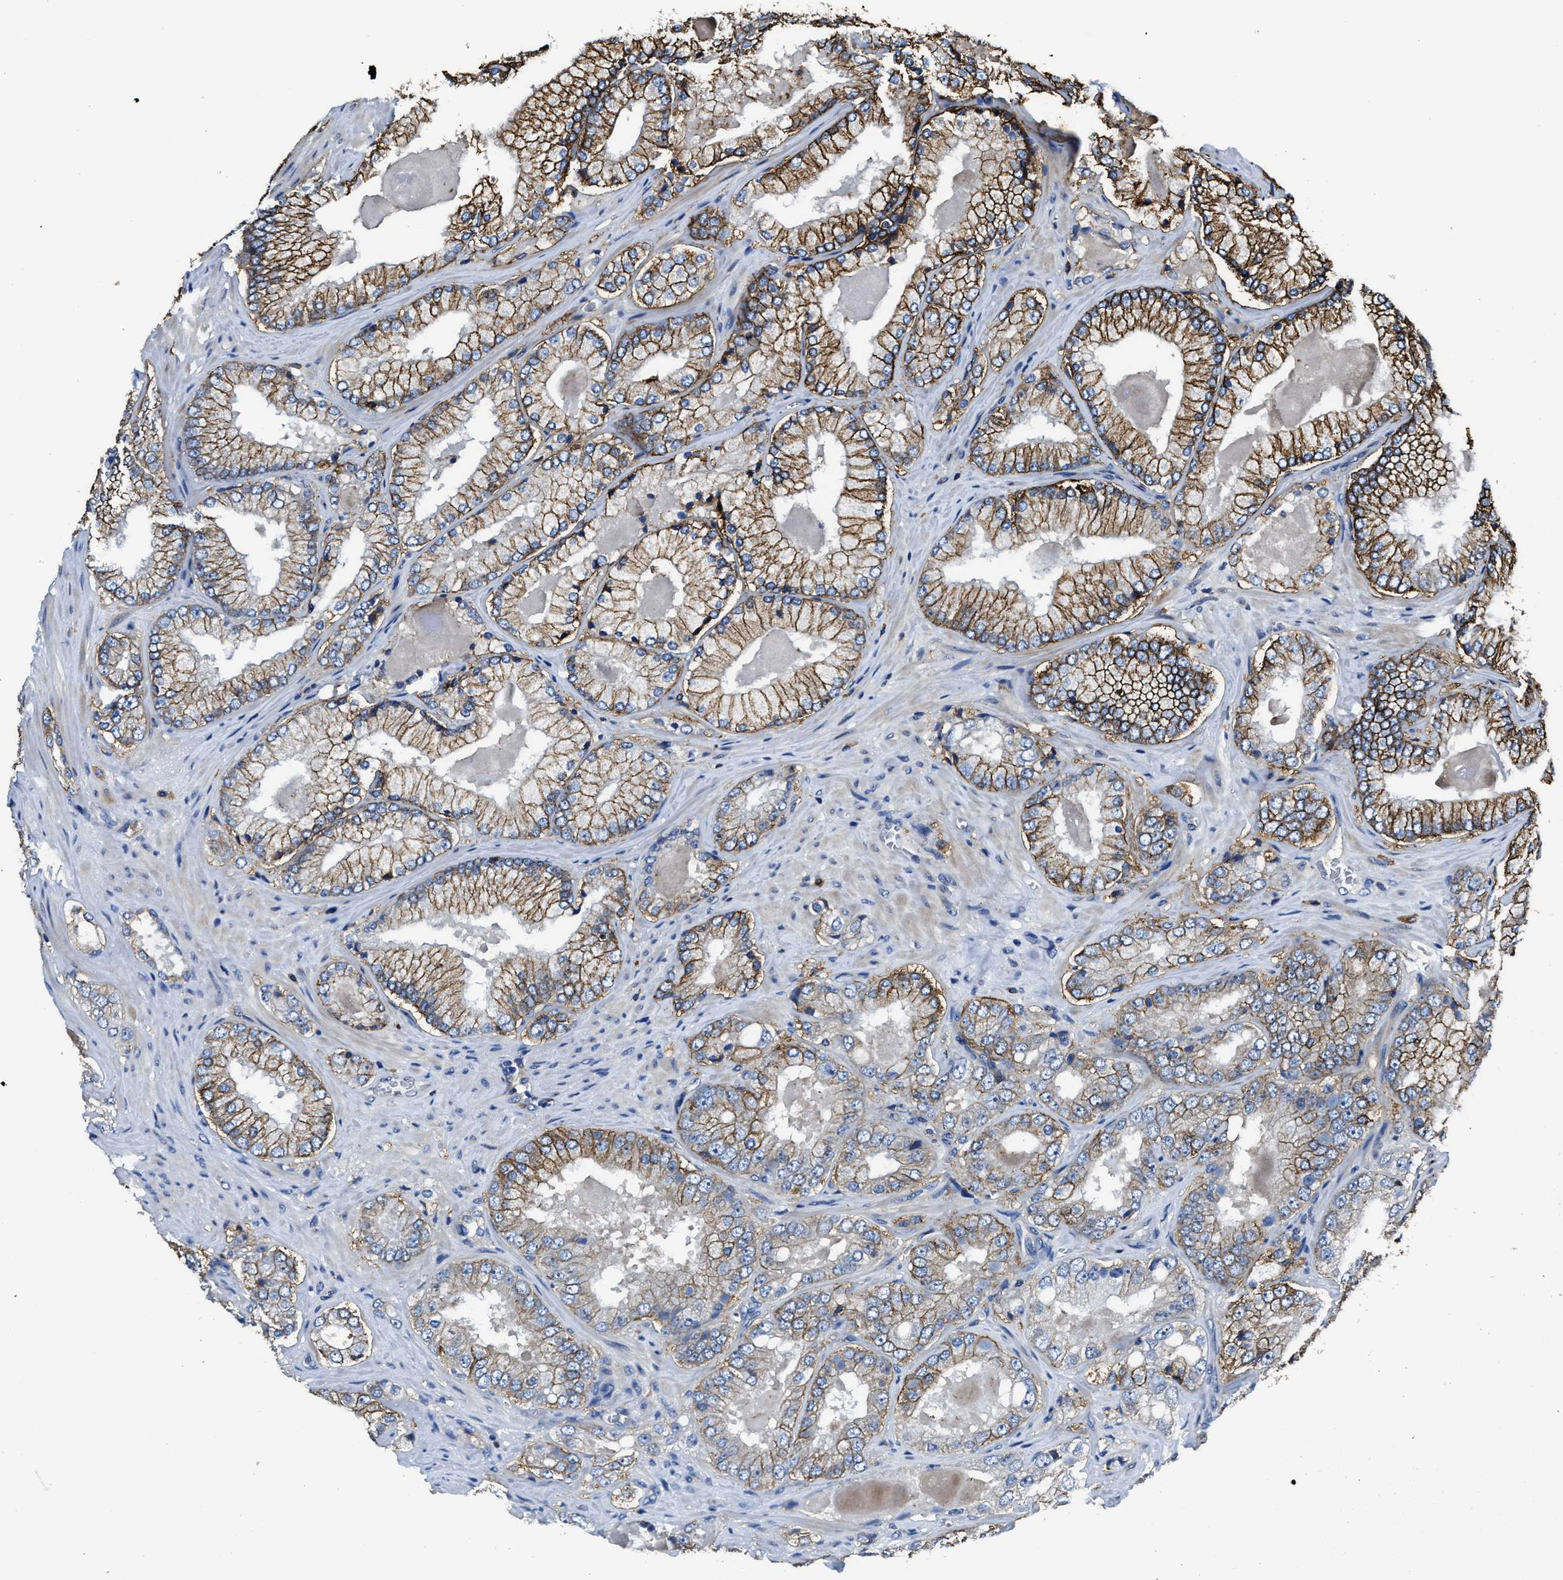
{"staining": {"intensity": "moderate", "quantity": "25%-75%", "location": "cytoplasmic/membranous"}, "tissue": "prostate cancer", "cell_type": "Tumor cells", "image_type": "cancer", "snomed": [{"axis": "morphology", "description": "Adenocarcinoma, Low grade"}, {"axis": "topography", "description": "Prostate"}], "caption": "IHC (DAB (3,3'-diaminobenzidine)) staining of low-grade adenocarcinoma (prostate) demonstrates moderate cytoplasmic/membranous protein expression in about 25%-75% of tumor cells.", "gene": "TRAF6", "patient": {"sex": "male", "age": 65}}